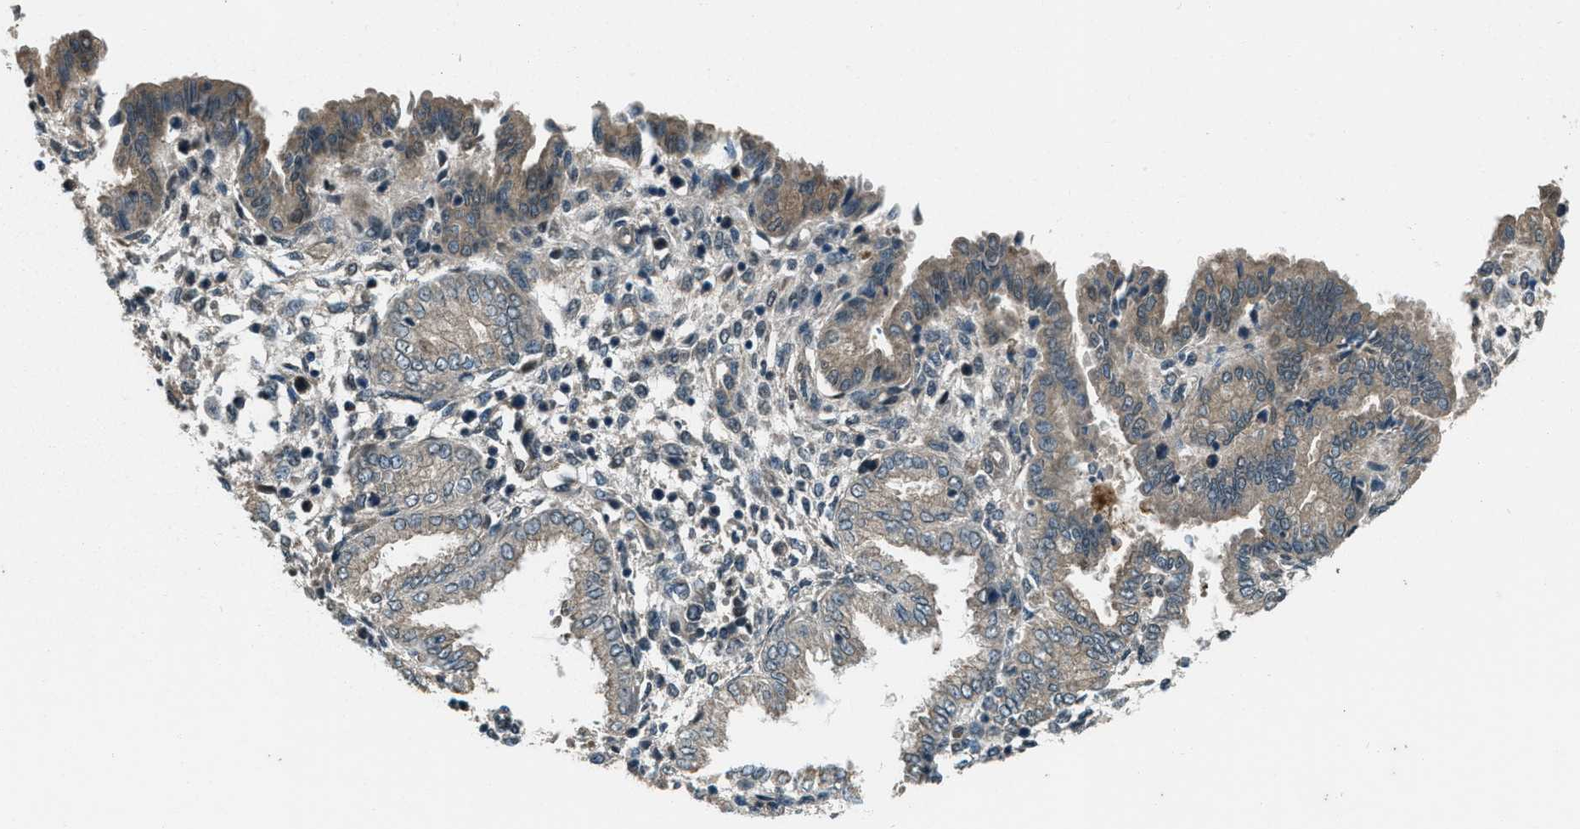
{"staining": {"intensity": "negative", "quantity": "none", "location": "none"}, "tissue": "endometrium", "cell_type": "Cells in endometrial stroma", "image_type": "normal", "snomed": [{"axis": "morphology", "description": "Normal tissue, NOS"}, {"axis": "topography", "description": "Endometrium"}], "caption": "Immunohistochemistry photomicrograph of normal endometrium: human endometrium stained with DAB displays no significant protein staining in cells in endometrial stroma.", "gene": "SVIL", "patient": {"sex": "female", "age": 33}}